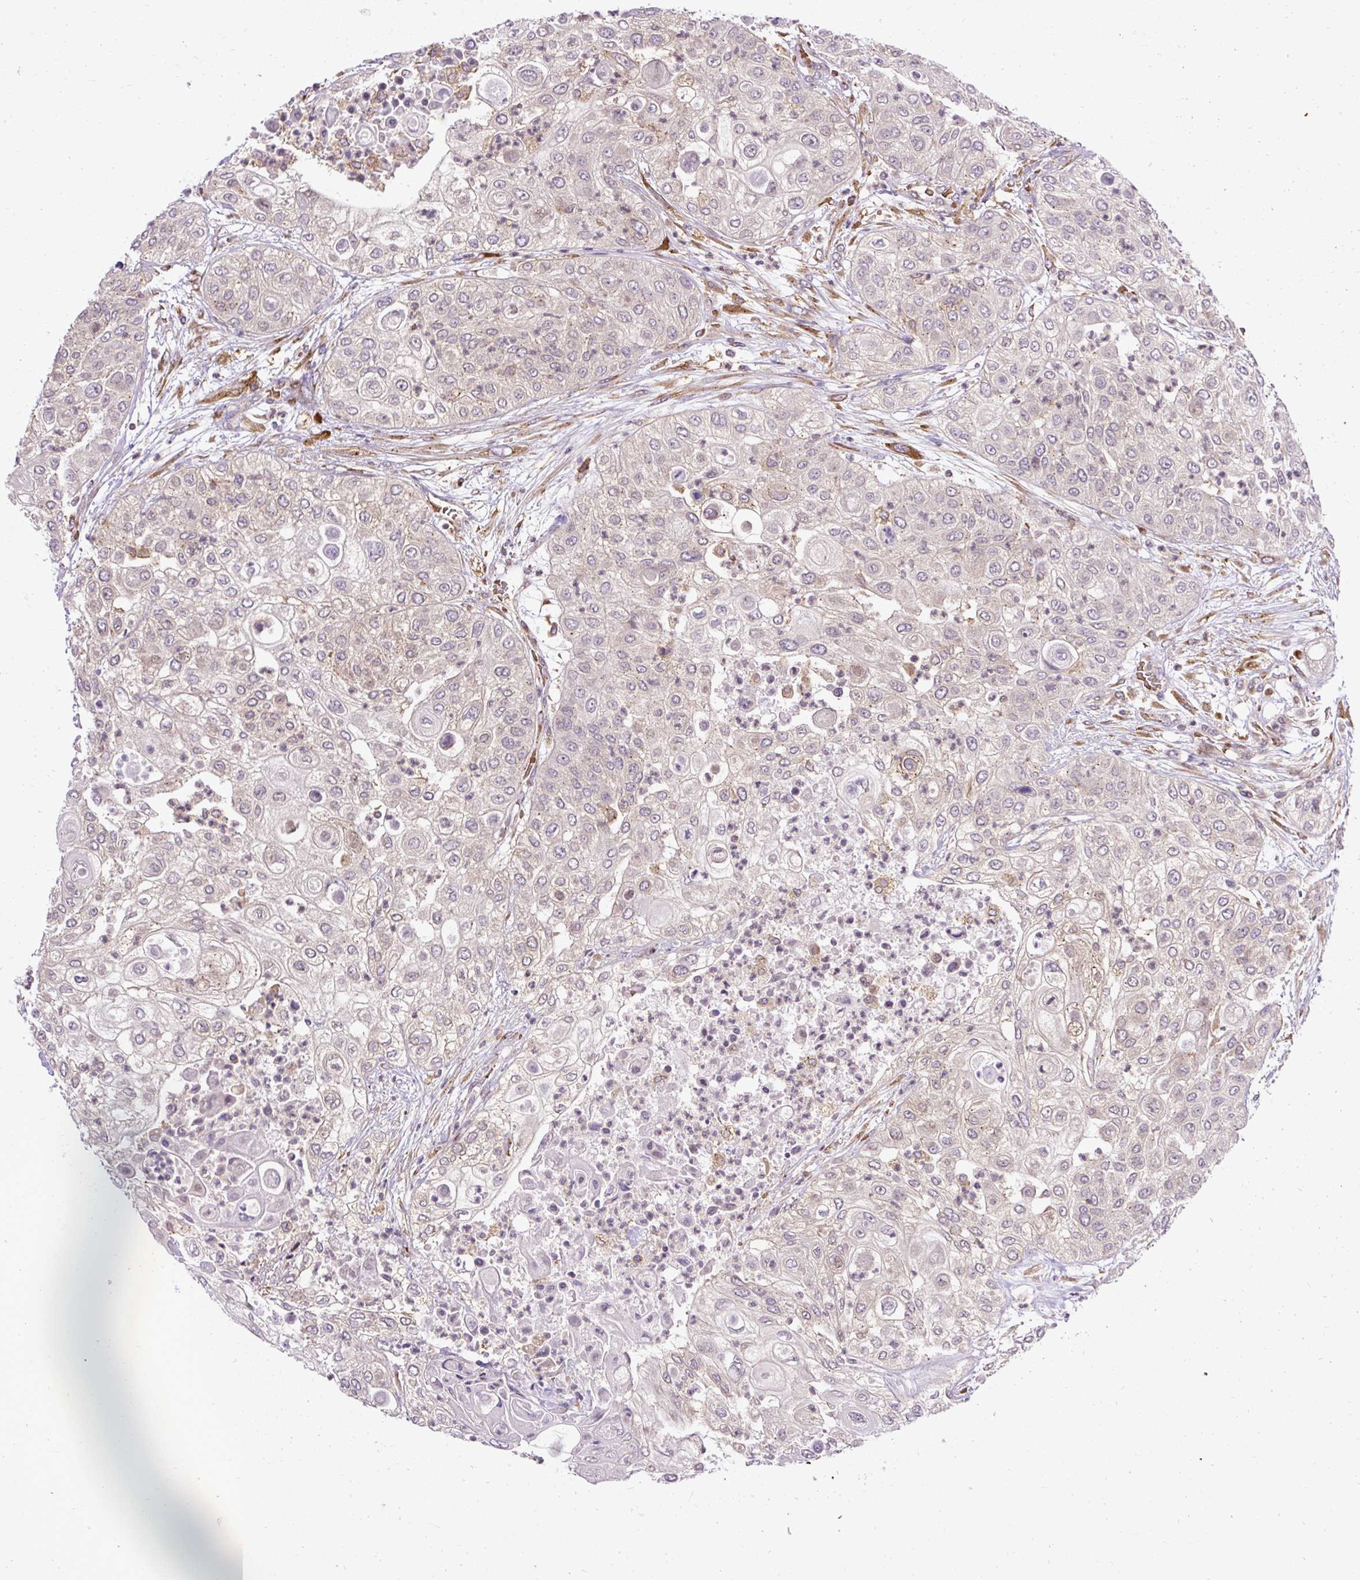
{"staining": {"intensity": "negative", "quantity": "none", "location": "none"}, "tissue": "urothelial cancer", "cell_type": "Tumor cells", "image_type": "cancer", "snomed": [{"axis": "morphology", "description": "Urothelial carcinoma, High grade"}, {"axis": "topography", "description": "Urinary bladder"}], "caption": "Photomicrograph shows no significant protein staining in tumor cells of urothelial carcinoma (high-grade). (IHC, brightfield microscopy, high magnification).", "gene": "SMC4", "patient": {"sex": "female", "age": 79}}